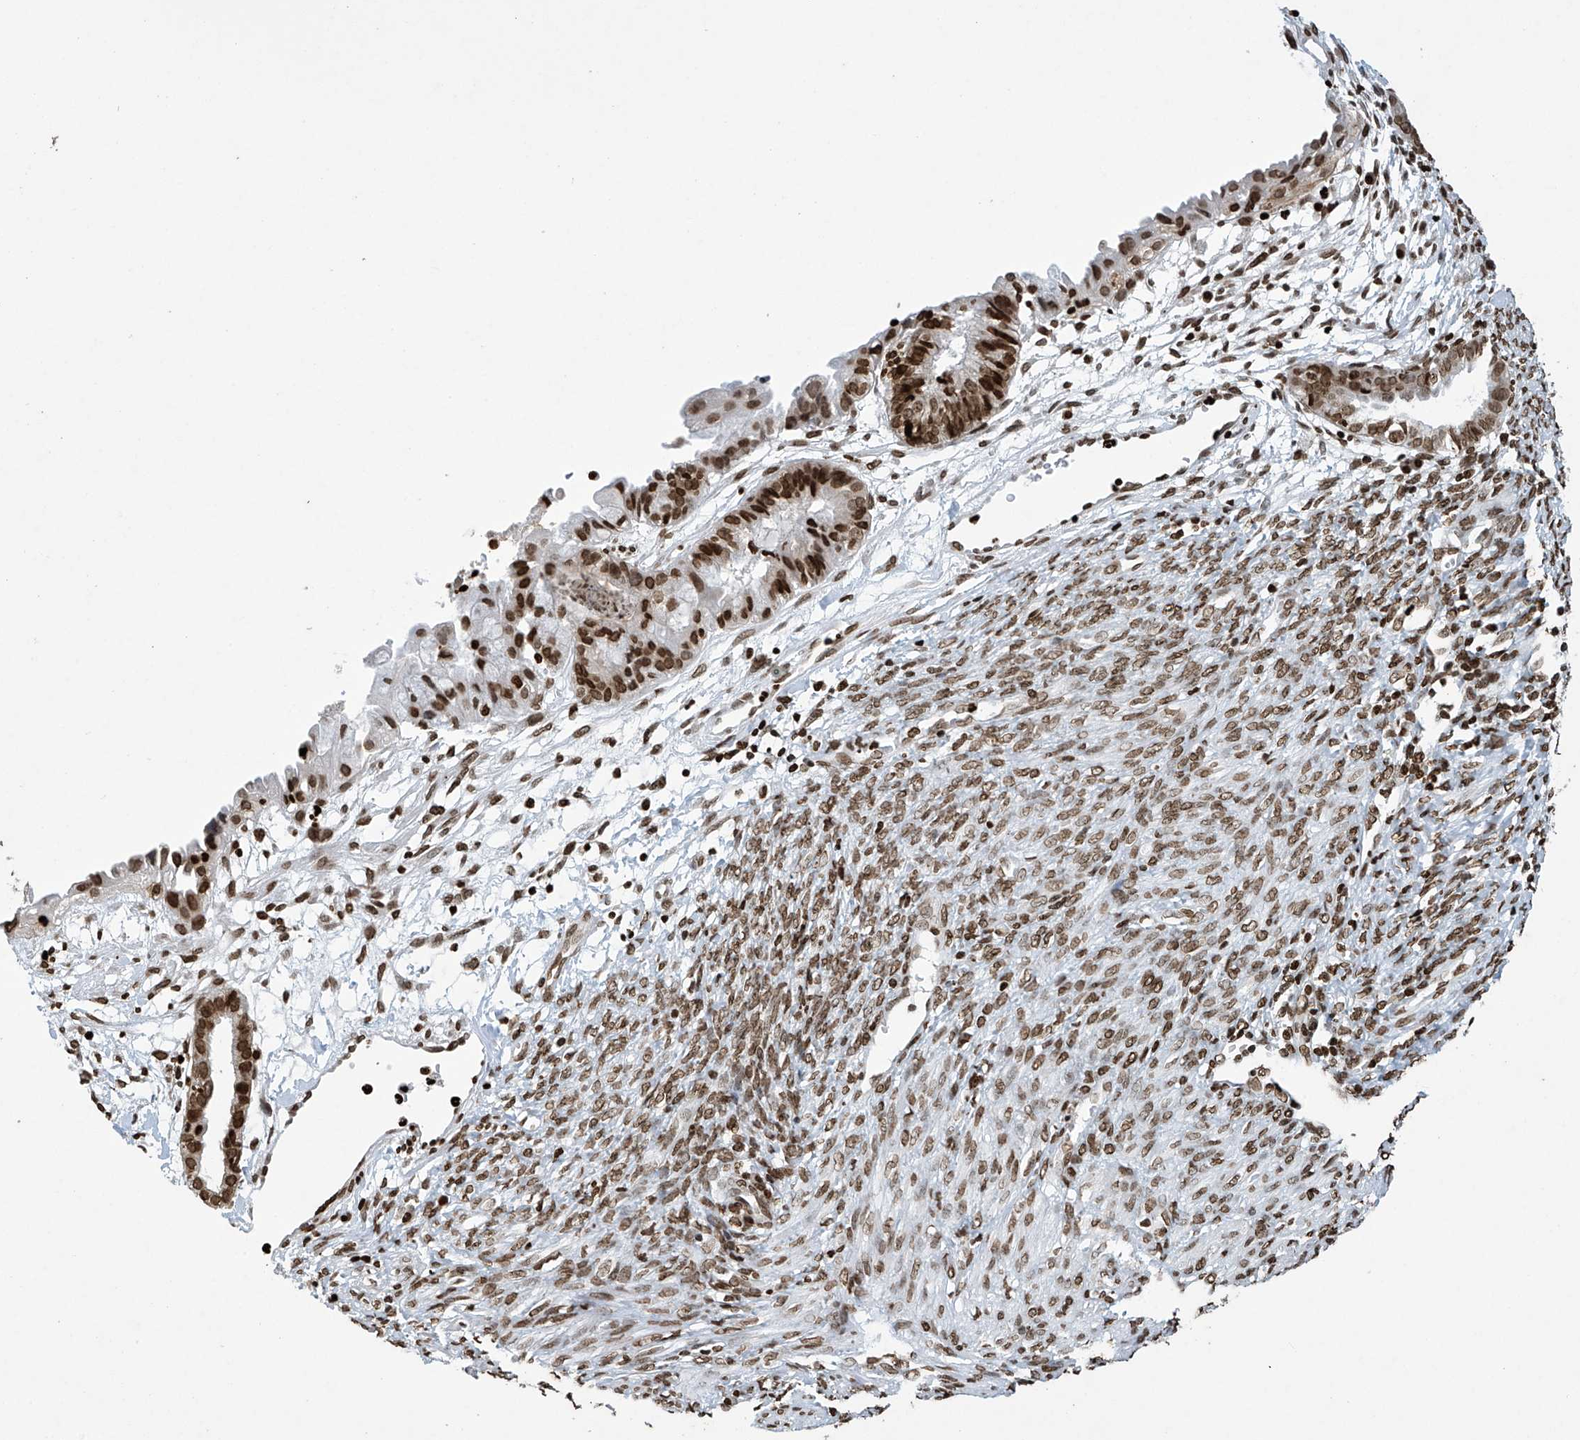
{"staining": {"intensity": "moderate", "quantity": ">75%", "location": "nuclear"}, "tissue": "cervical cancer", "cell_type": "Tumor cells", "image_type": "cancer", "snomed": [{"axis": "morphology", "description": "Normal tissue, NOS"}, {"axis": "morphology", "description": "Adenocarcinoma, NOS"}, {"axis": "topography", "description": "Cervix"}, {"axis": "topography", "description": "Endometrium"}], "caption": "Adenocarcinoma (cervical) stained with DAB (3,3'-diaminobenzidine) immunohistochemistry (IHC) reveals medium levels of moderate nuclear staining in approximately >75% of tumor cells. Using DAB (brown) and hematoxylin (blue) stains, captured at high magnification using brightfield microscopy.", "gene": "H4C16", "patient": {"sex": "female", "age": 86}}